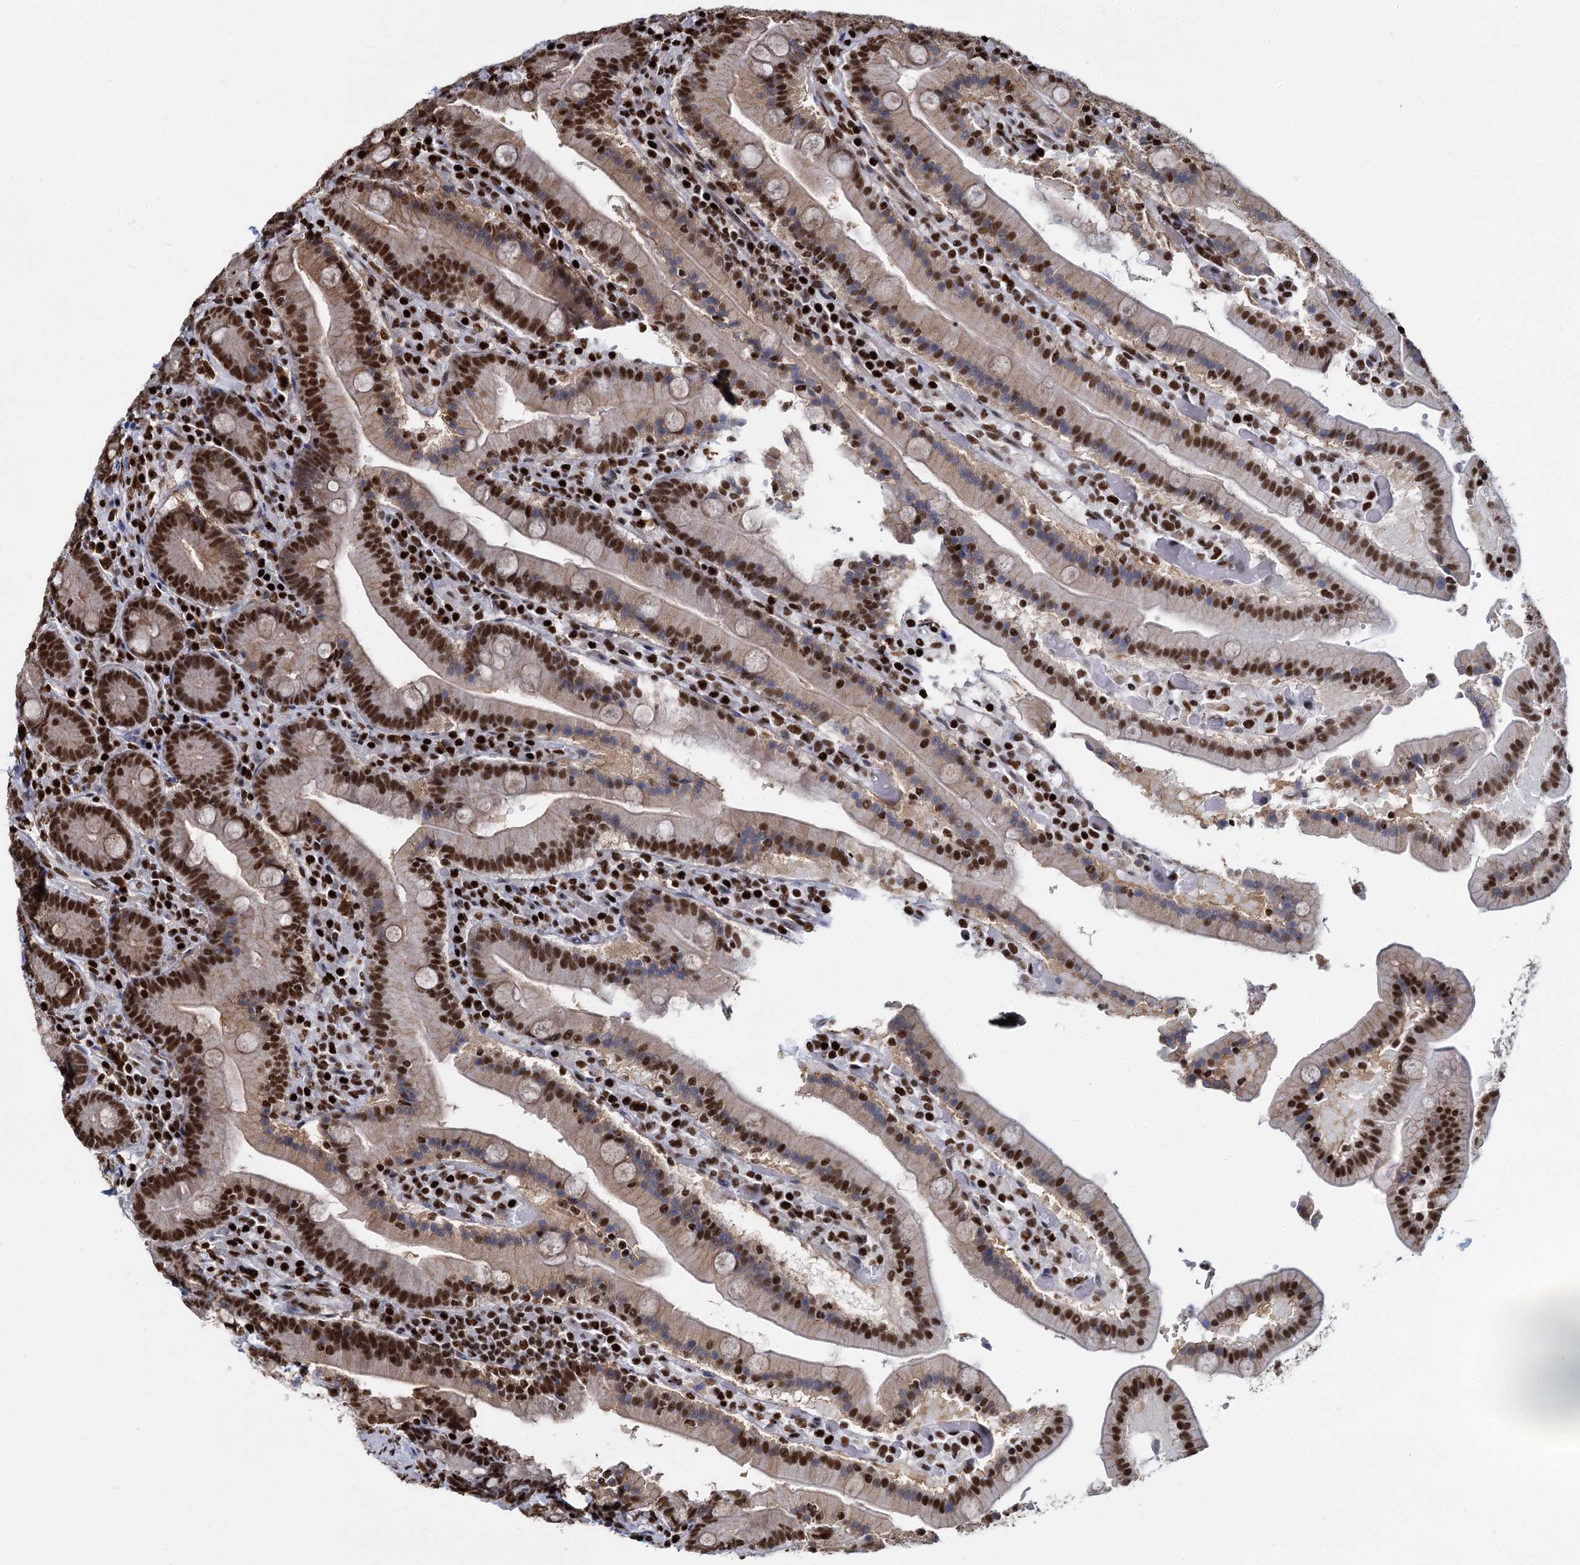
{"staining": {"intensity": "strong", "quantity": ">75%", "location": "cytoplasmic/membranous,nuclear"}, "tissue": "duodenum", "cell_type": "Glandular cells", "image_type": "normal", "snomed": [{"axis": "morphology", "description": "Normal tissue, NOS"}, {"axis": "topography", "description": "Duodenum"}], "caption": "Immunohistochemical staining of benign human duodenum displays strong cytoplasmic/membranous,nuclear protein staining in about >75% of glandular cells.", "gene": "DCPS", "patient": {"sex": "female", "age": 62}}